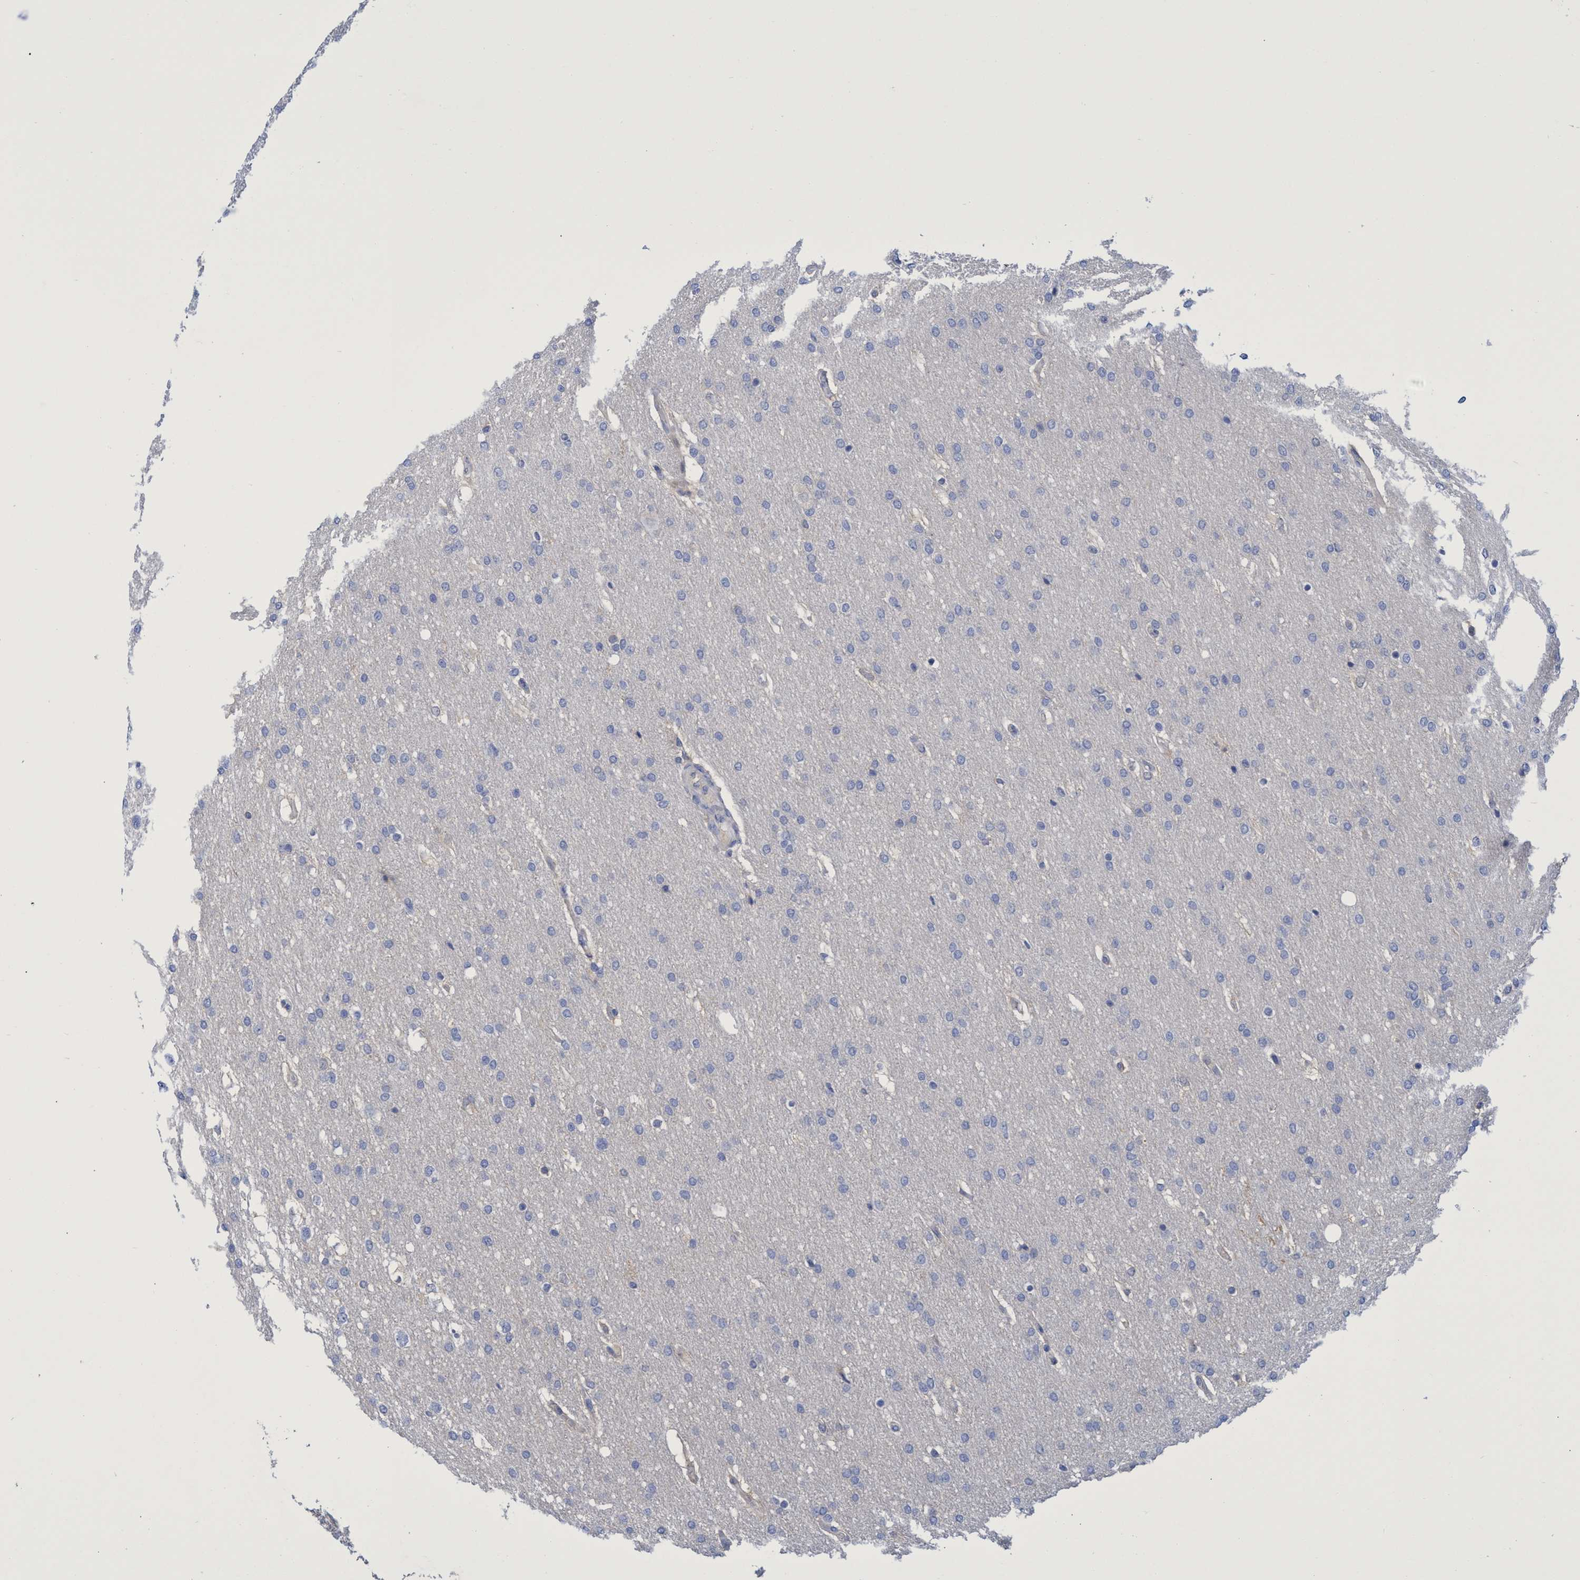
{"staining": {"intensity": "negative", "quantity": "none", "location": "none"}, "tissue": "glioma", "cell_type": "Tumor cells", "image_type": "cancer", "snomed": [{"axis": "morphology", "description": "Glioma, malignant, Low grade"}, {"axis": "topography", "description": "Brain"}], "caption": "Tumor cells show no significant staining in glioma. Brightfield microscopy of immunohistochemistry stained with DAB (3,3'-diaminobenzidine) (brown) and hematoxylin (blue), captured at high magnification.", "gene": "PNPO", "patient": {"sex": "female", "age": 37}}